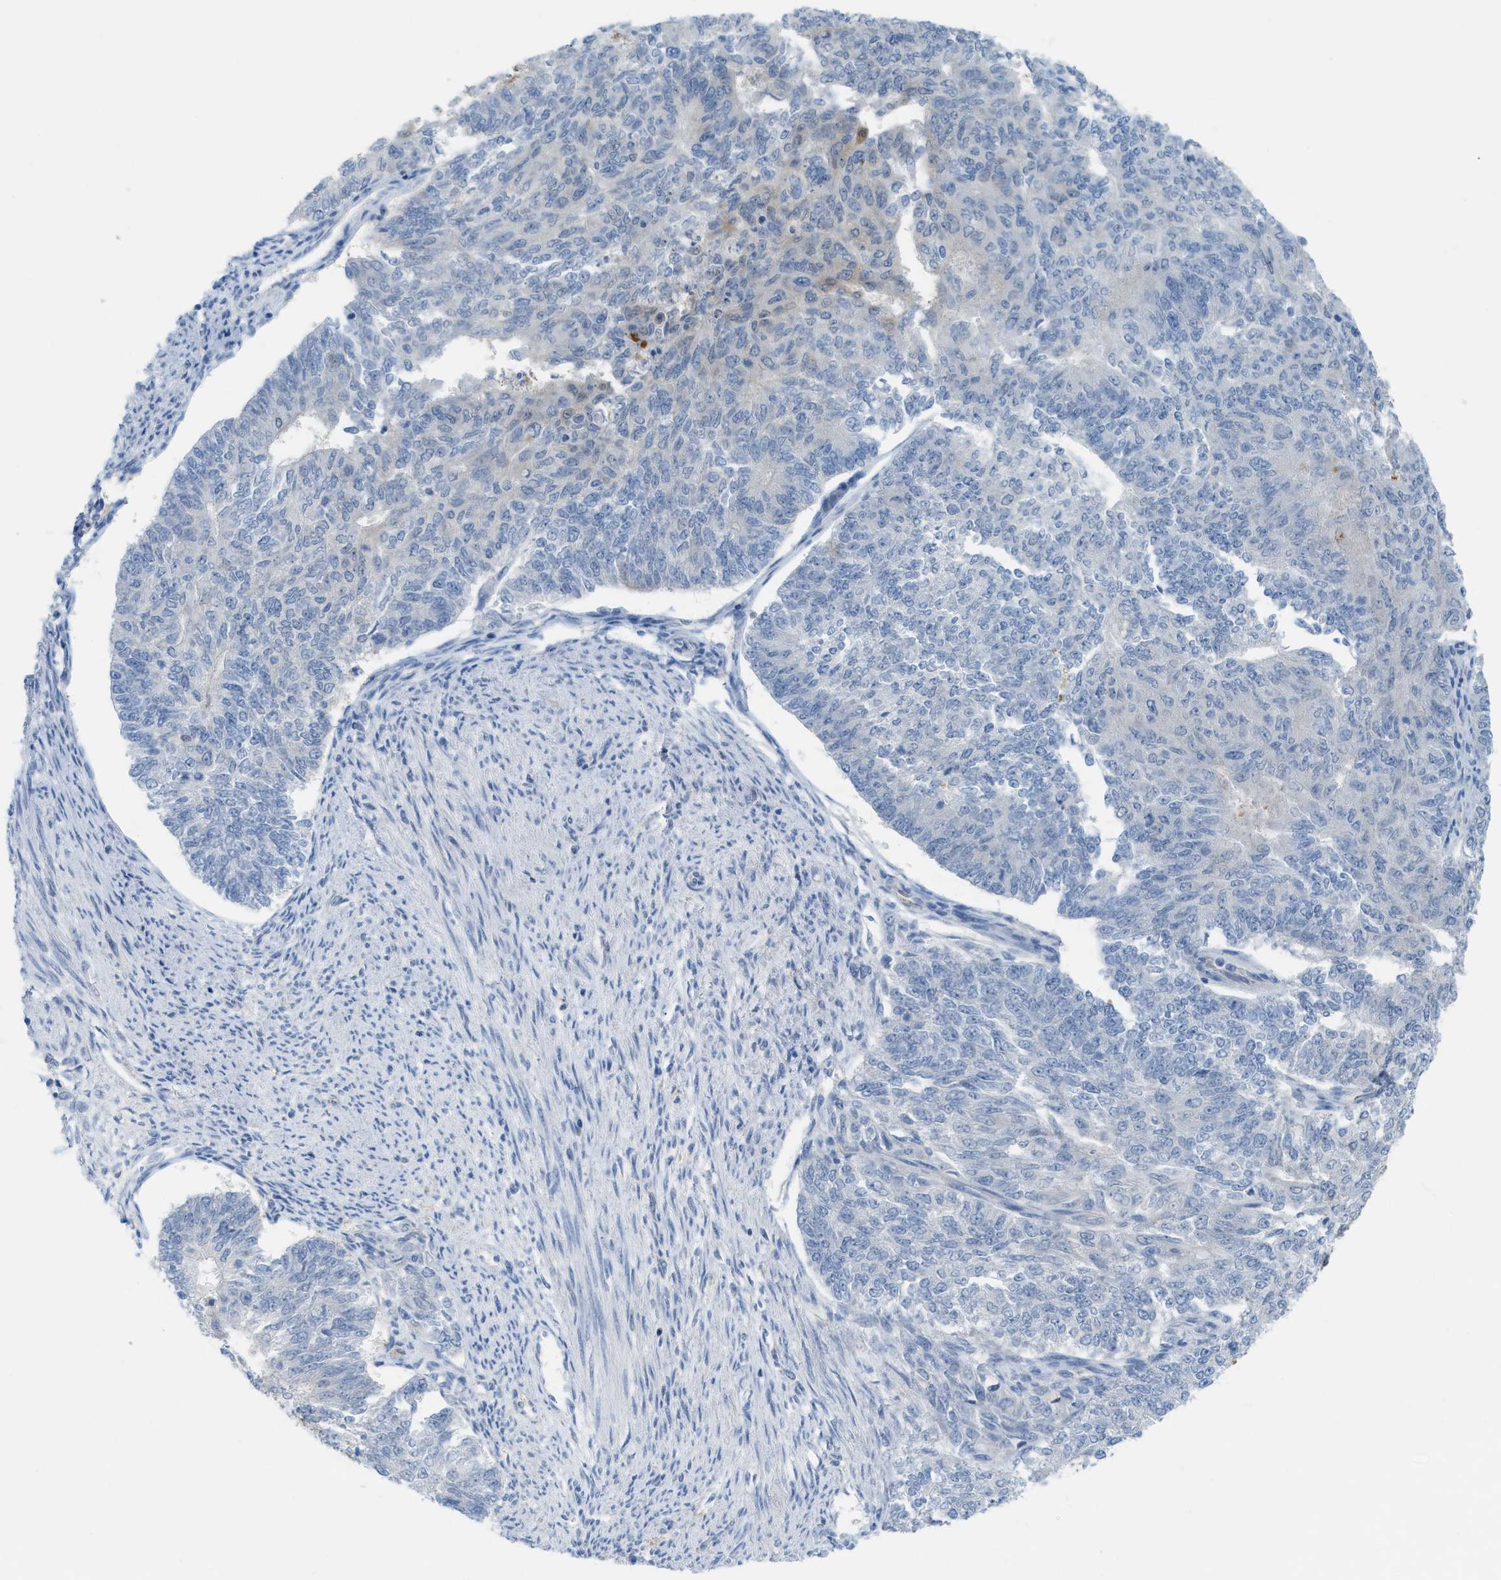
{"staining": {"intensity": "negative", "quantity": "none", "location": "none"}, "tissue": "endometrial cancer", "cell_type": "Tumor cells", "image_type": "cancer", "snomed": [{"axis": "morphology", "description": "Adenocarcinoma, NOS"}, {"axis": "topography", "description": "Endometrium"}], "caption": "Immunohistochemistry (IHC) histopathology image of human adenocarcinoma (endometrial) stained for a protein (brown), which shows no staining in tumor cells. The staining was performed using DAB (3,3'-diaminobenzidine) to visualize the protein expression in brown, while the nuclei were stained in blue with hematoxylin (Magnification: 20x).", "gene": "CSTB", "patient": {"sex": "female", "age": 32}}